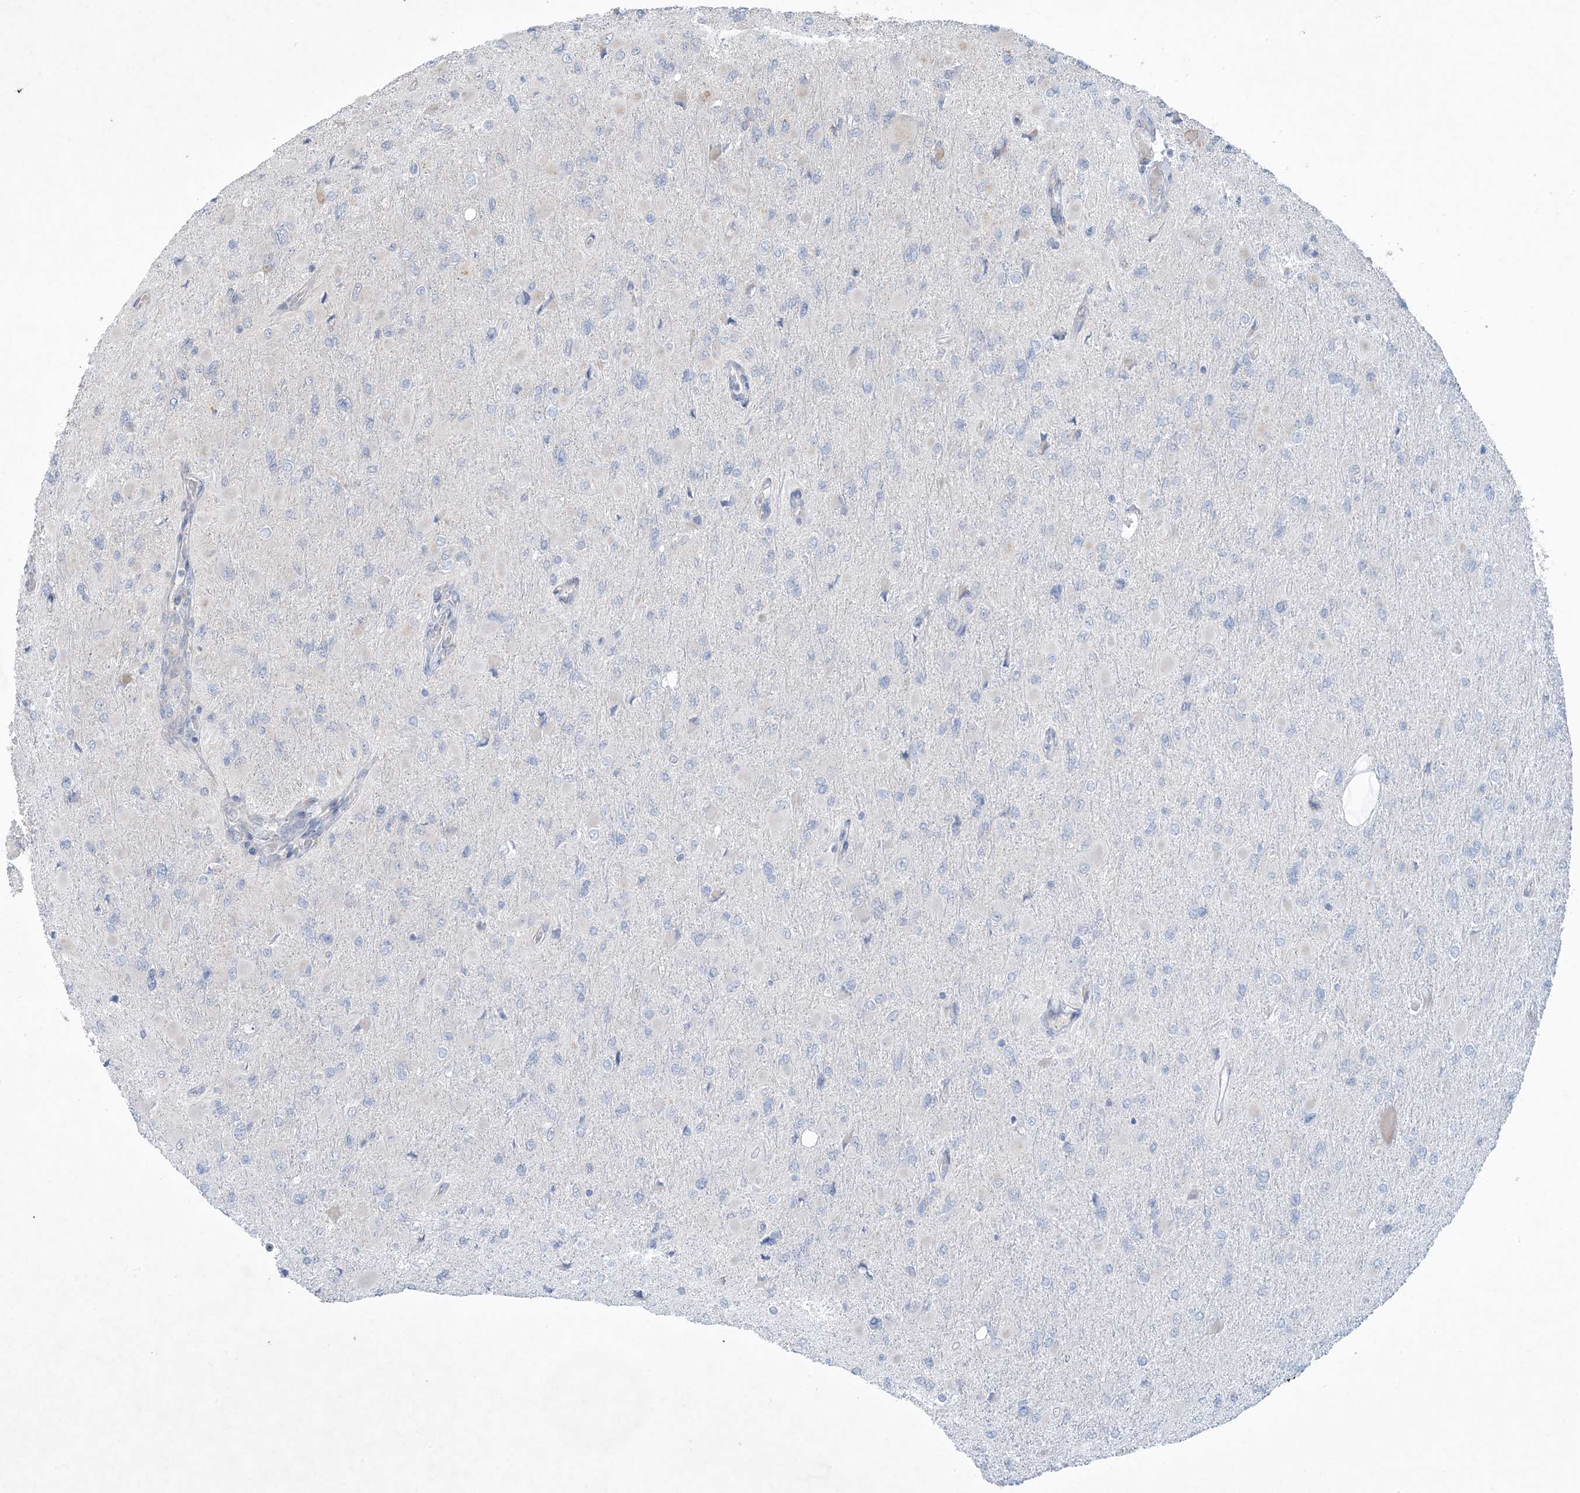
{"staining": {"intensity": "negative", "quantity": "none", "location": "none"}, "tissue": "glioma", "cell_type": "Tumor cells", "image_type": "cancer", "snomed": [{"axis": "morphology", "description": "Glioma, malignant, High grade"}, {"axis": "topography", "description": "Cerebral cortex"}], "caption": "Immunohistochemical staining of malignant high-grade glioma shows no significant expression in tumor cells.", "gene": "MRPS18A", "patient": {"sex": "female", "age": 36}}